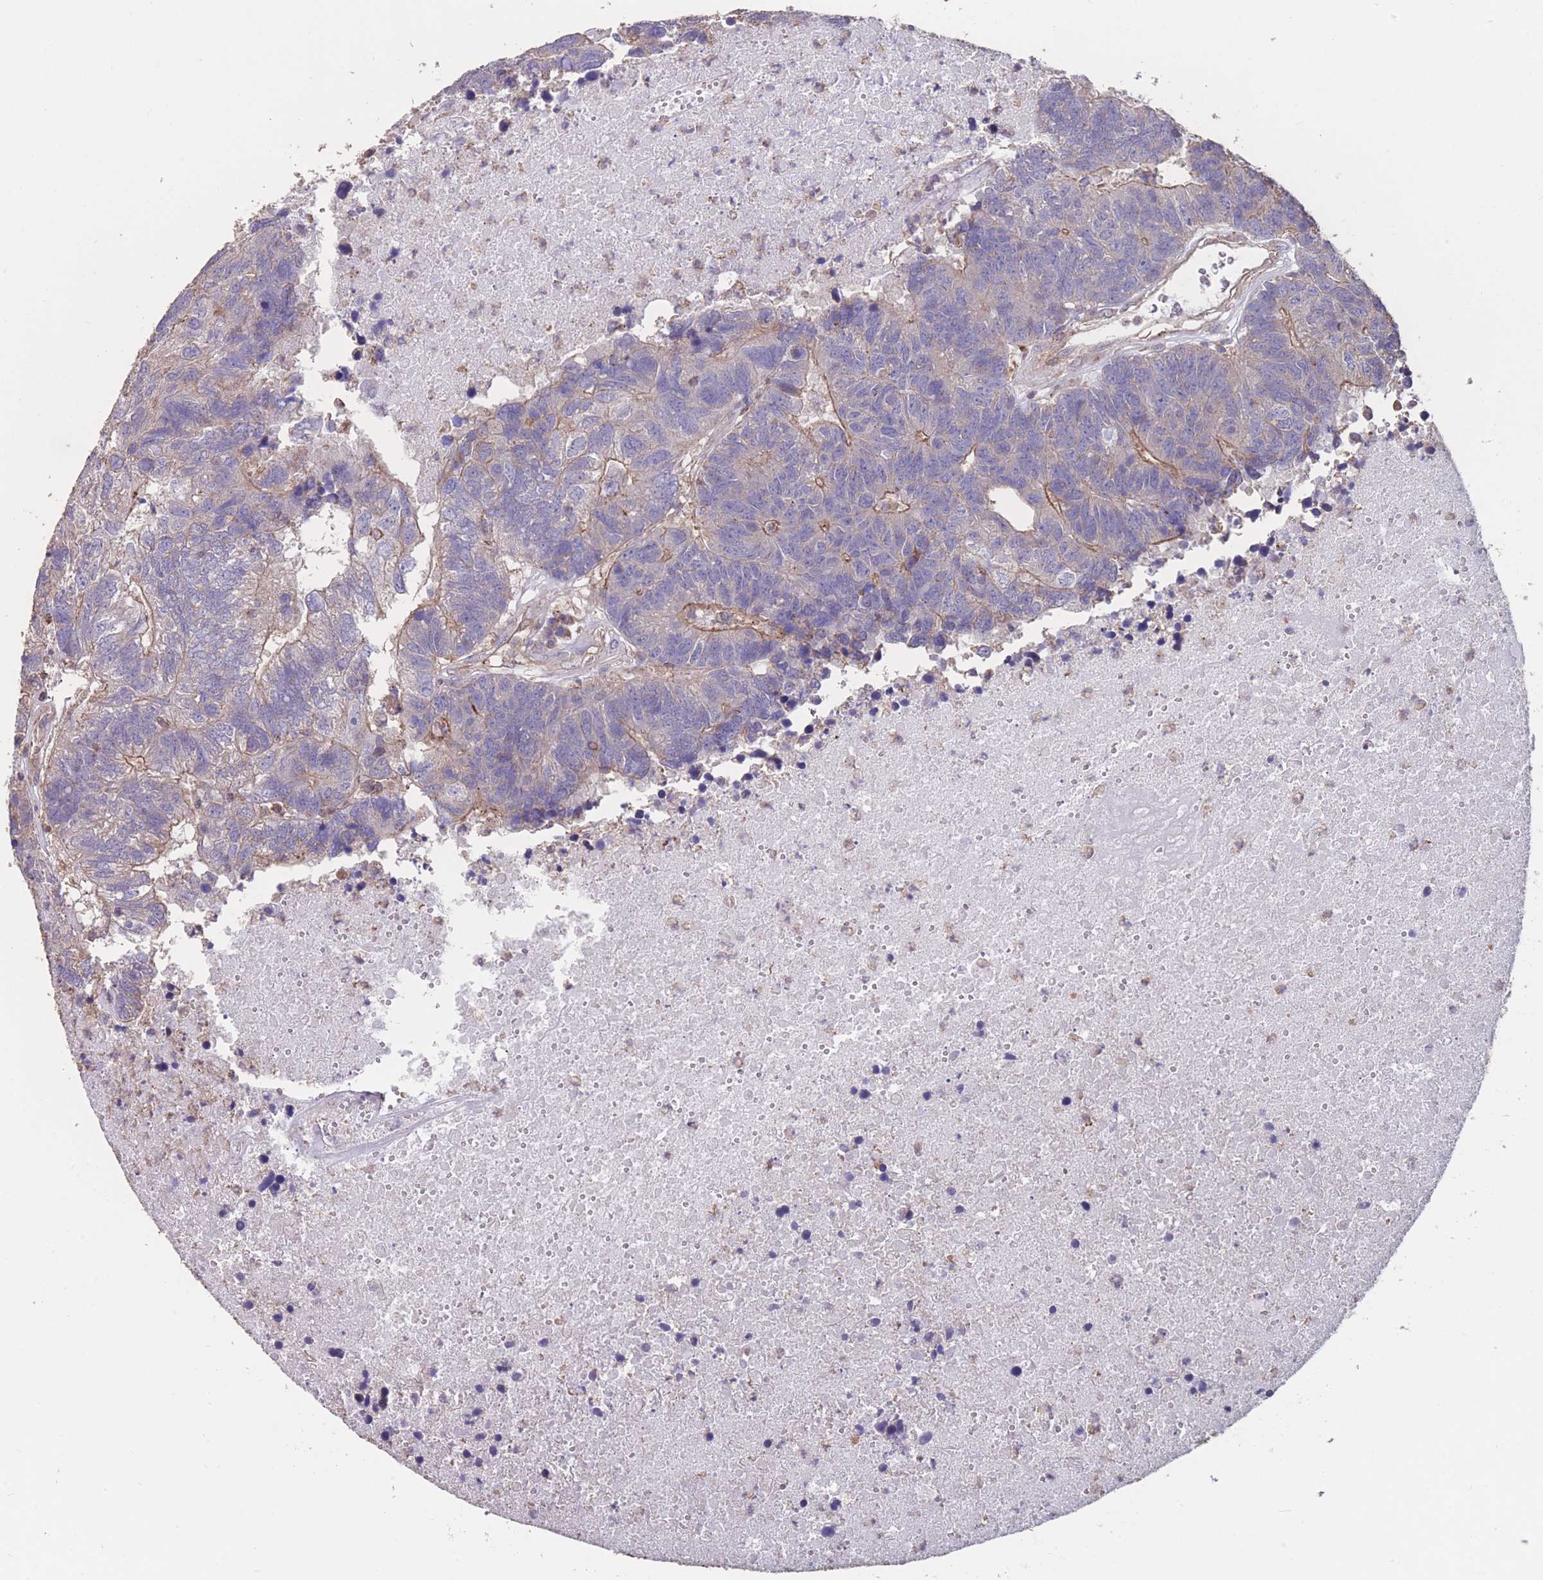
{"staining": {"intensity": "weak", "quantity": "<25%", "location": "cytoplasmic/membranous"}, "tissue": "colorectal cancer", "cell_type": "Tumor cells", "image_type": "cancer", "snomed": [{"axis": "morphology", "description": "Adenocarcinoma, NOS"}, {"axis": "topography", "description": "Colon"}], "caption": "Immunohistochemical staining of adenocarcinoma (colorectal) reveals no significant staining in tumor cells. (DAB (3,3'-diaminobenzidine) immunohistochemistry visualized using brightfield microscopy, high magnification).", "gene": "NUDT21", "patient": {"sex": "female", "age": 48}}